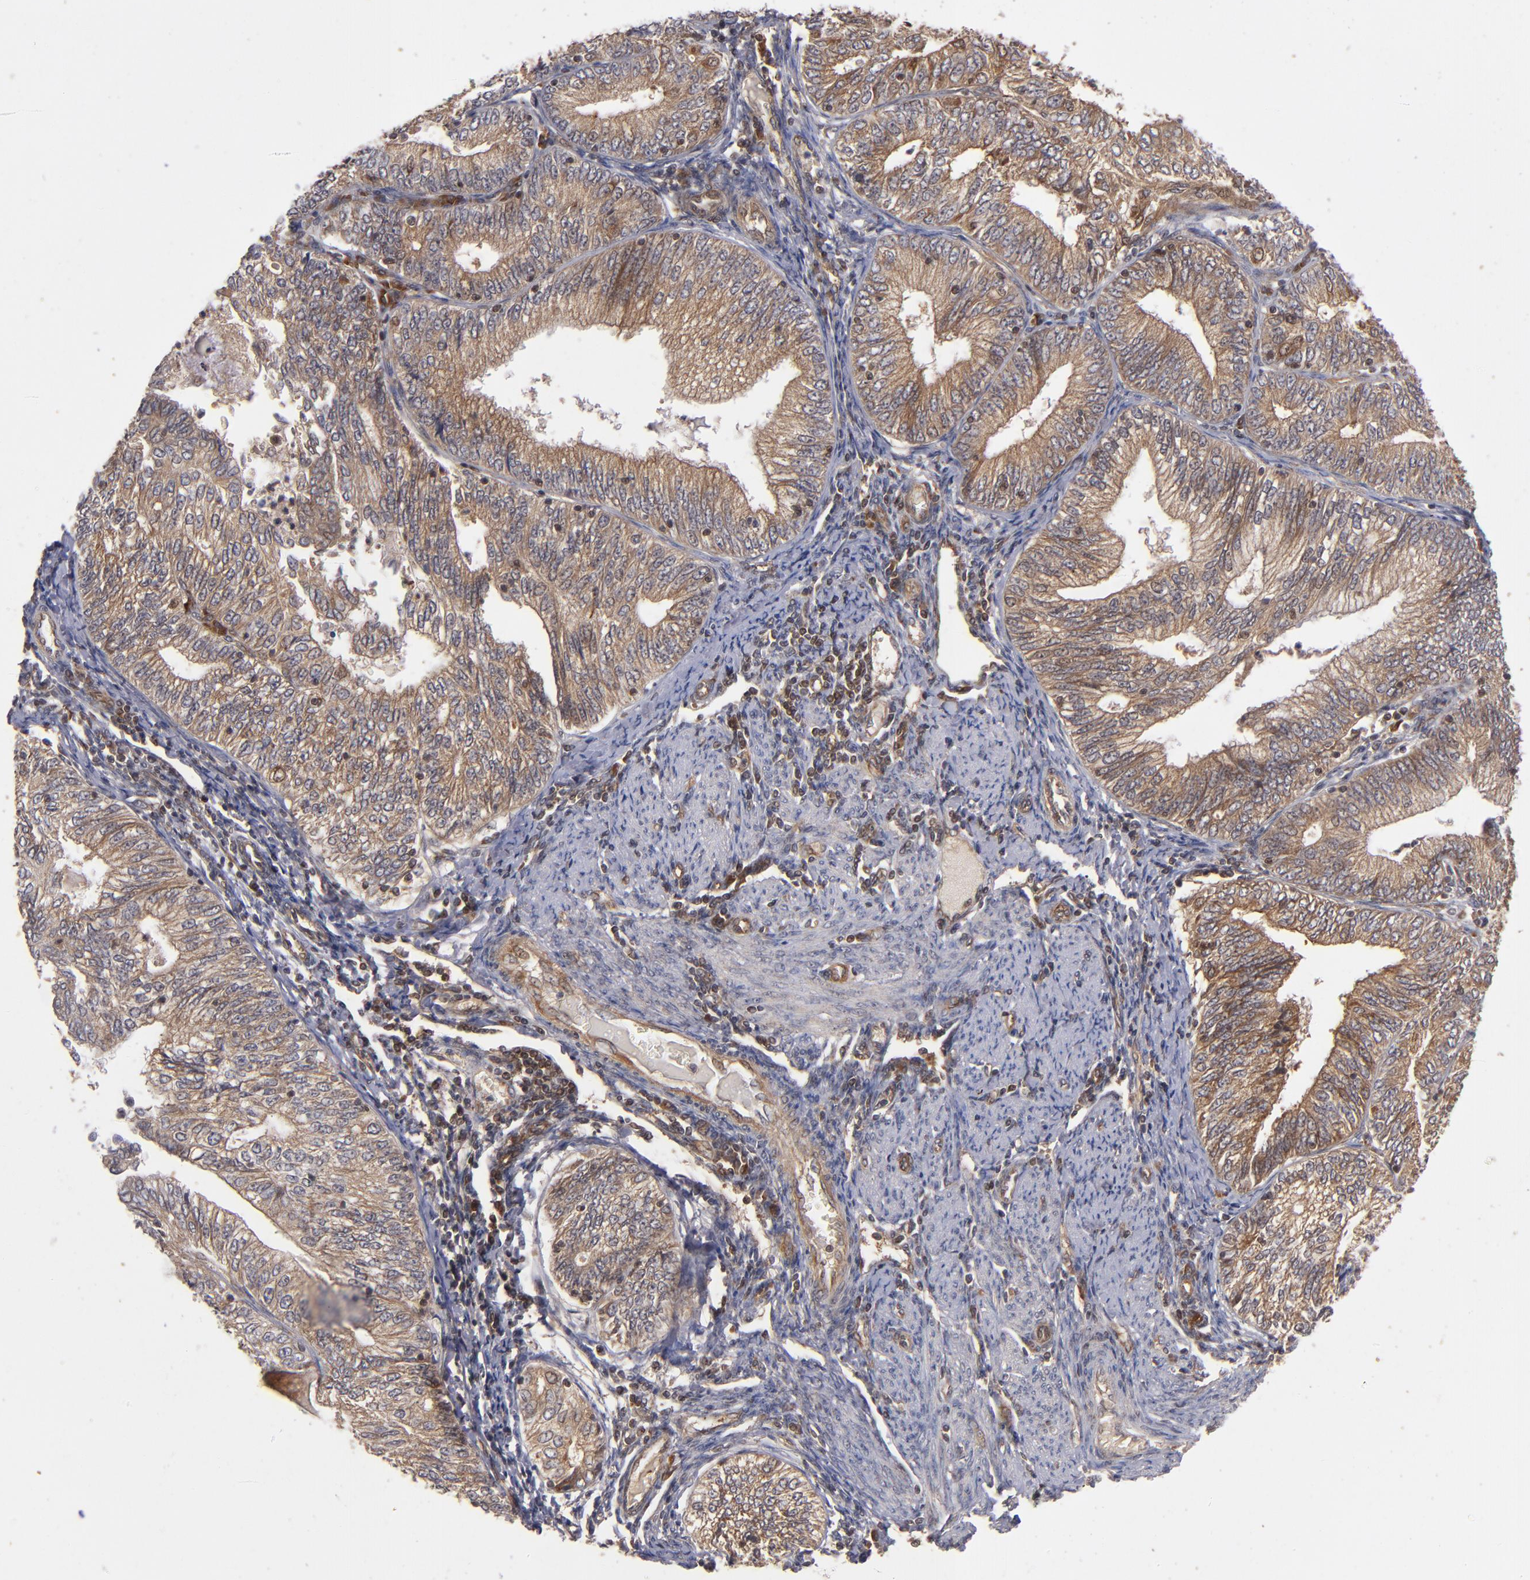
{"staining": {"intensity": "moderate", "quantity": ">75%", "location": "cytoplasmic/membranous"}, "tissue": "endometrial cancer", "cell_type": "Tumor cells", "image_type": "cancer", "snomed": [{"axis": "morphology", "description": "Adenocarcinoma, NOS"}, {"axis": "topography", "description": "Endometrium"}], "caption": "IHC of adenocarcinoma (endometrial) demonstrates medium levels of moderate cytoplasmic/membranous positivity in approximately >75% of tumor cells. (IHC, brightfield microscopy, high magnification).", "gene": "BDKRB1", "patient": {"sex": "female", "age": 69}}